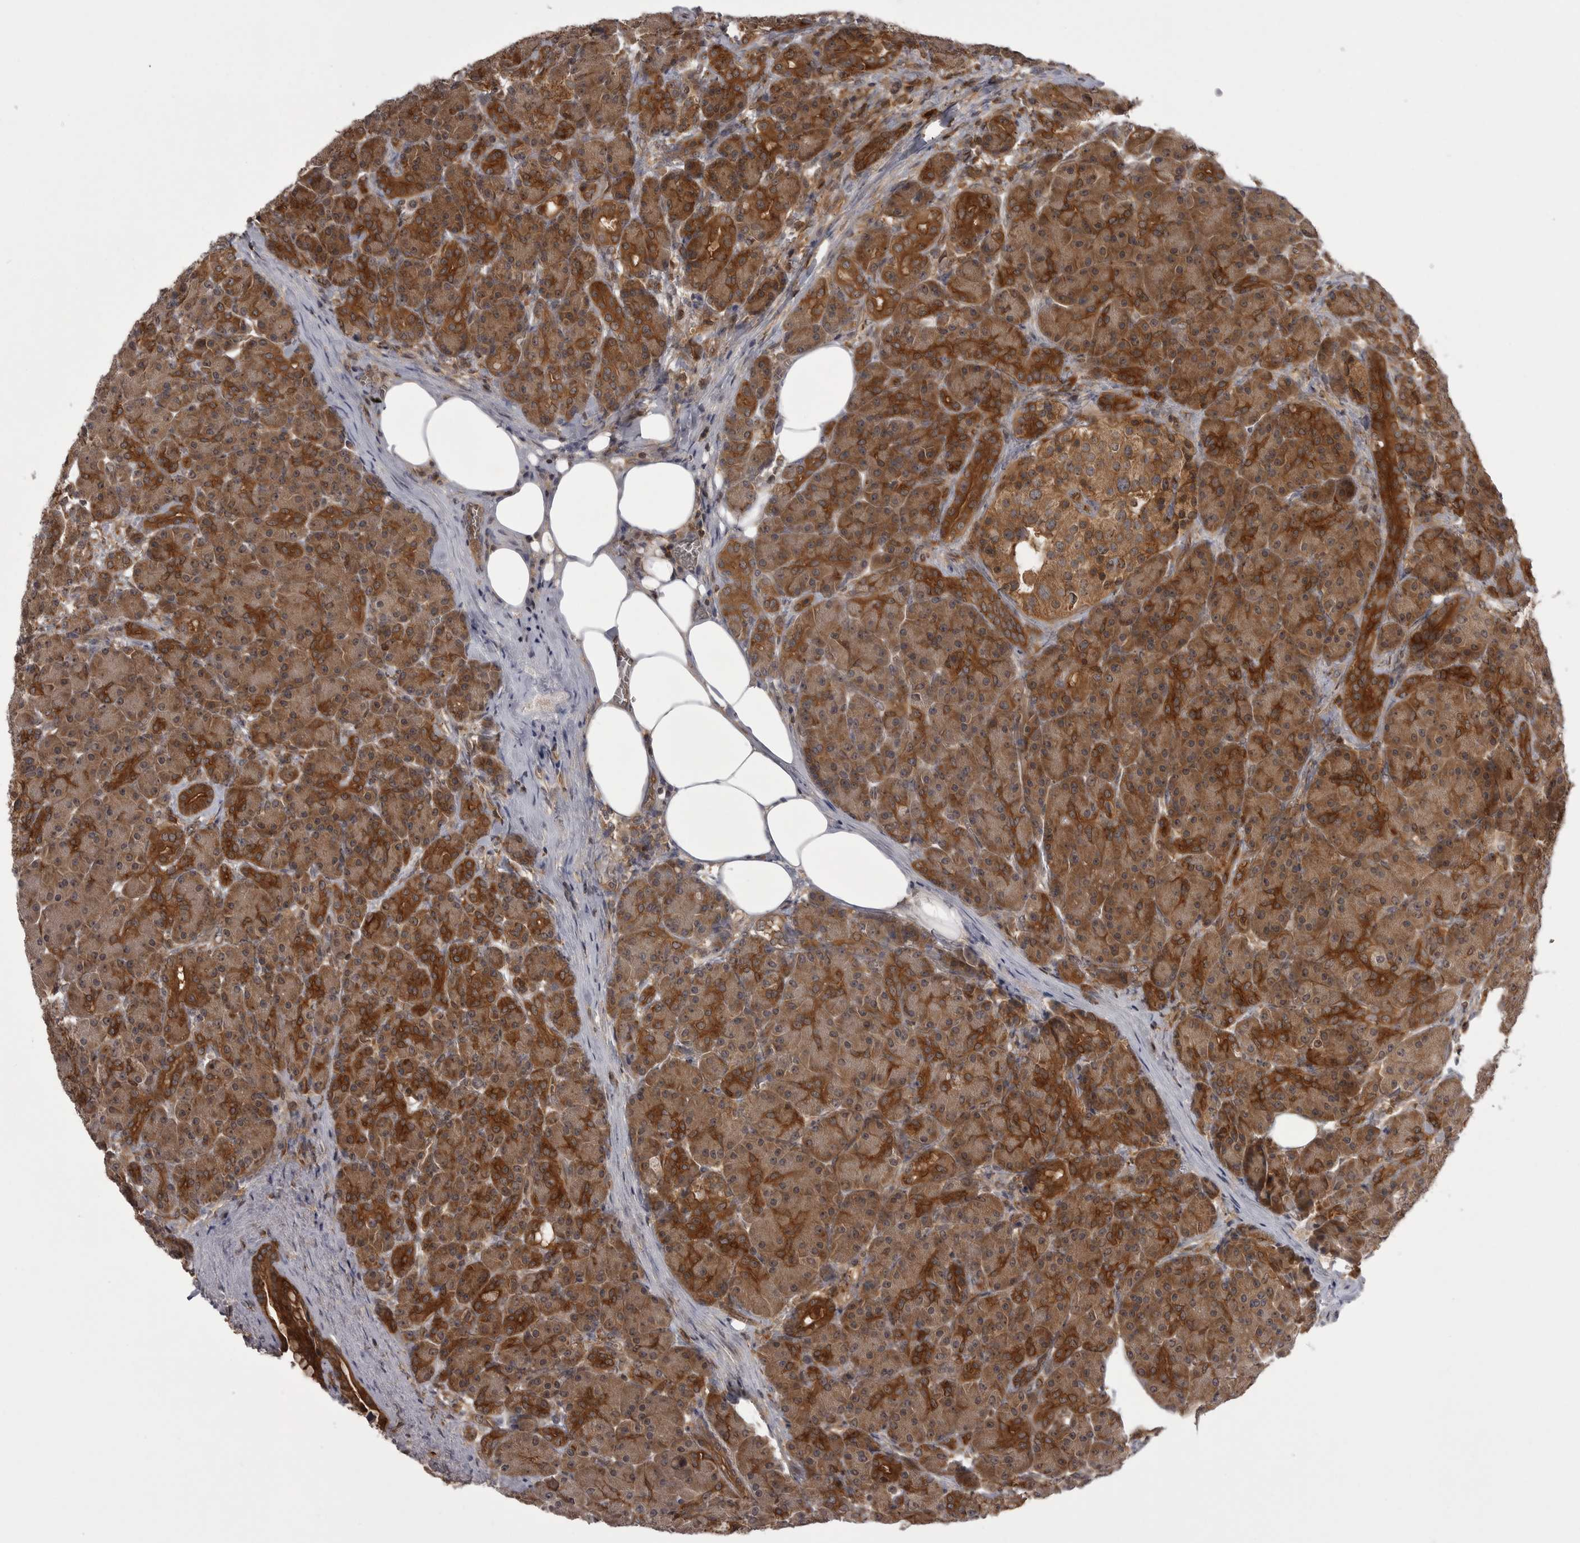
{"staining": {"intensity": "strong", "quantity": "25%-75%", "location": "cytoplasmic/membranous"}, "tissue": "pancreas", "cell_type": "Exocrine glandular cells", "image_type": "normal", "snomed": [{"axis": "morphology", "description": "Normal tissue, NOS"}, {"axis": "topography", "description": "Pancreas"}], "caption": "Protein staining of unremarkable pancreas shows strong cytoplasmic/membranous positivity in about 25%-75% of exocrine glandular cells. (brown staining indicates protein expression, while blue staining denotes nuclei).", "gene": "STK24", "patient": {"sex": "male", "age": 63}}